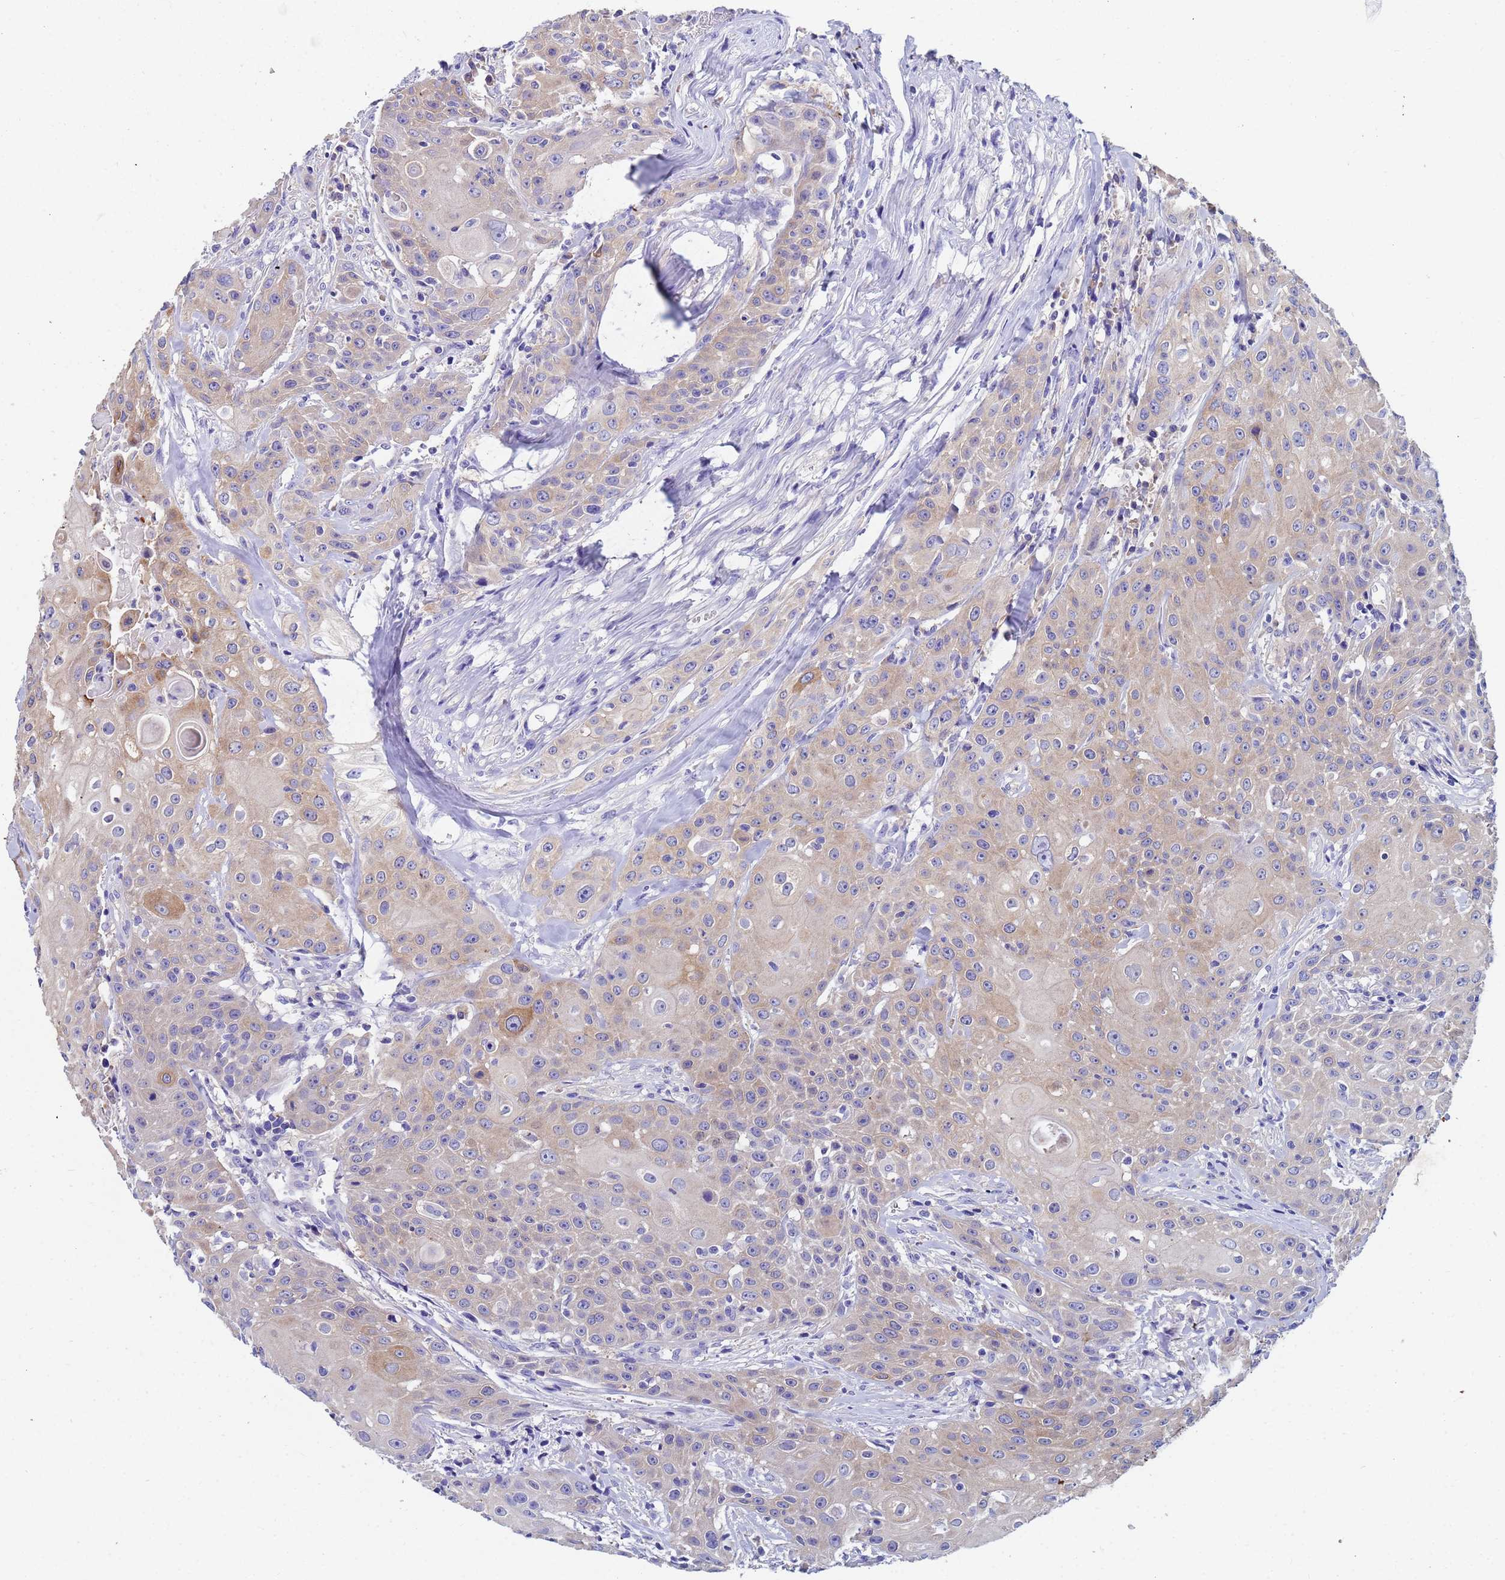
{"staining": {"intensity": "weak", "quantity": "25%-75%", "location": "cytoplasmic/membranous"}, "tissue": "head and neck cancer", "cell_type": "Tumor cells", "image_type": "cancer", "snomed": [{"axis": "morphology", "description": "Squamous cell carcinoma, NOS"}, {"axis": "topography", "description": "Oral tissue"}, {"axis": "topography", "description": "Head-Neck"}], "caption": "Tumor cells show low levels of weak cytoplasmic/membranous staining in about 25%-75% of cells in human squamous cell carcinoma (head and neck).", "gene": "UBE2O", "patient": {"sex": "female", "age": 82}}